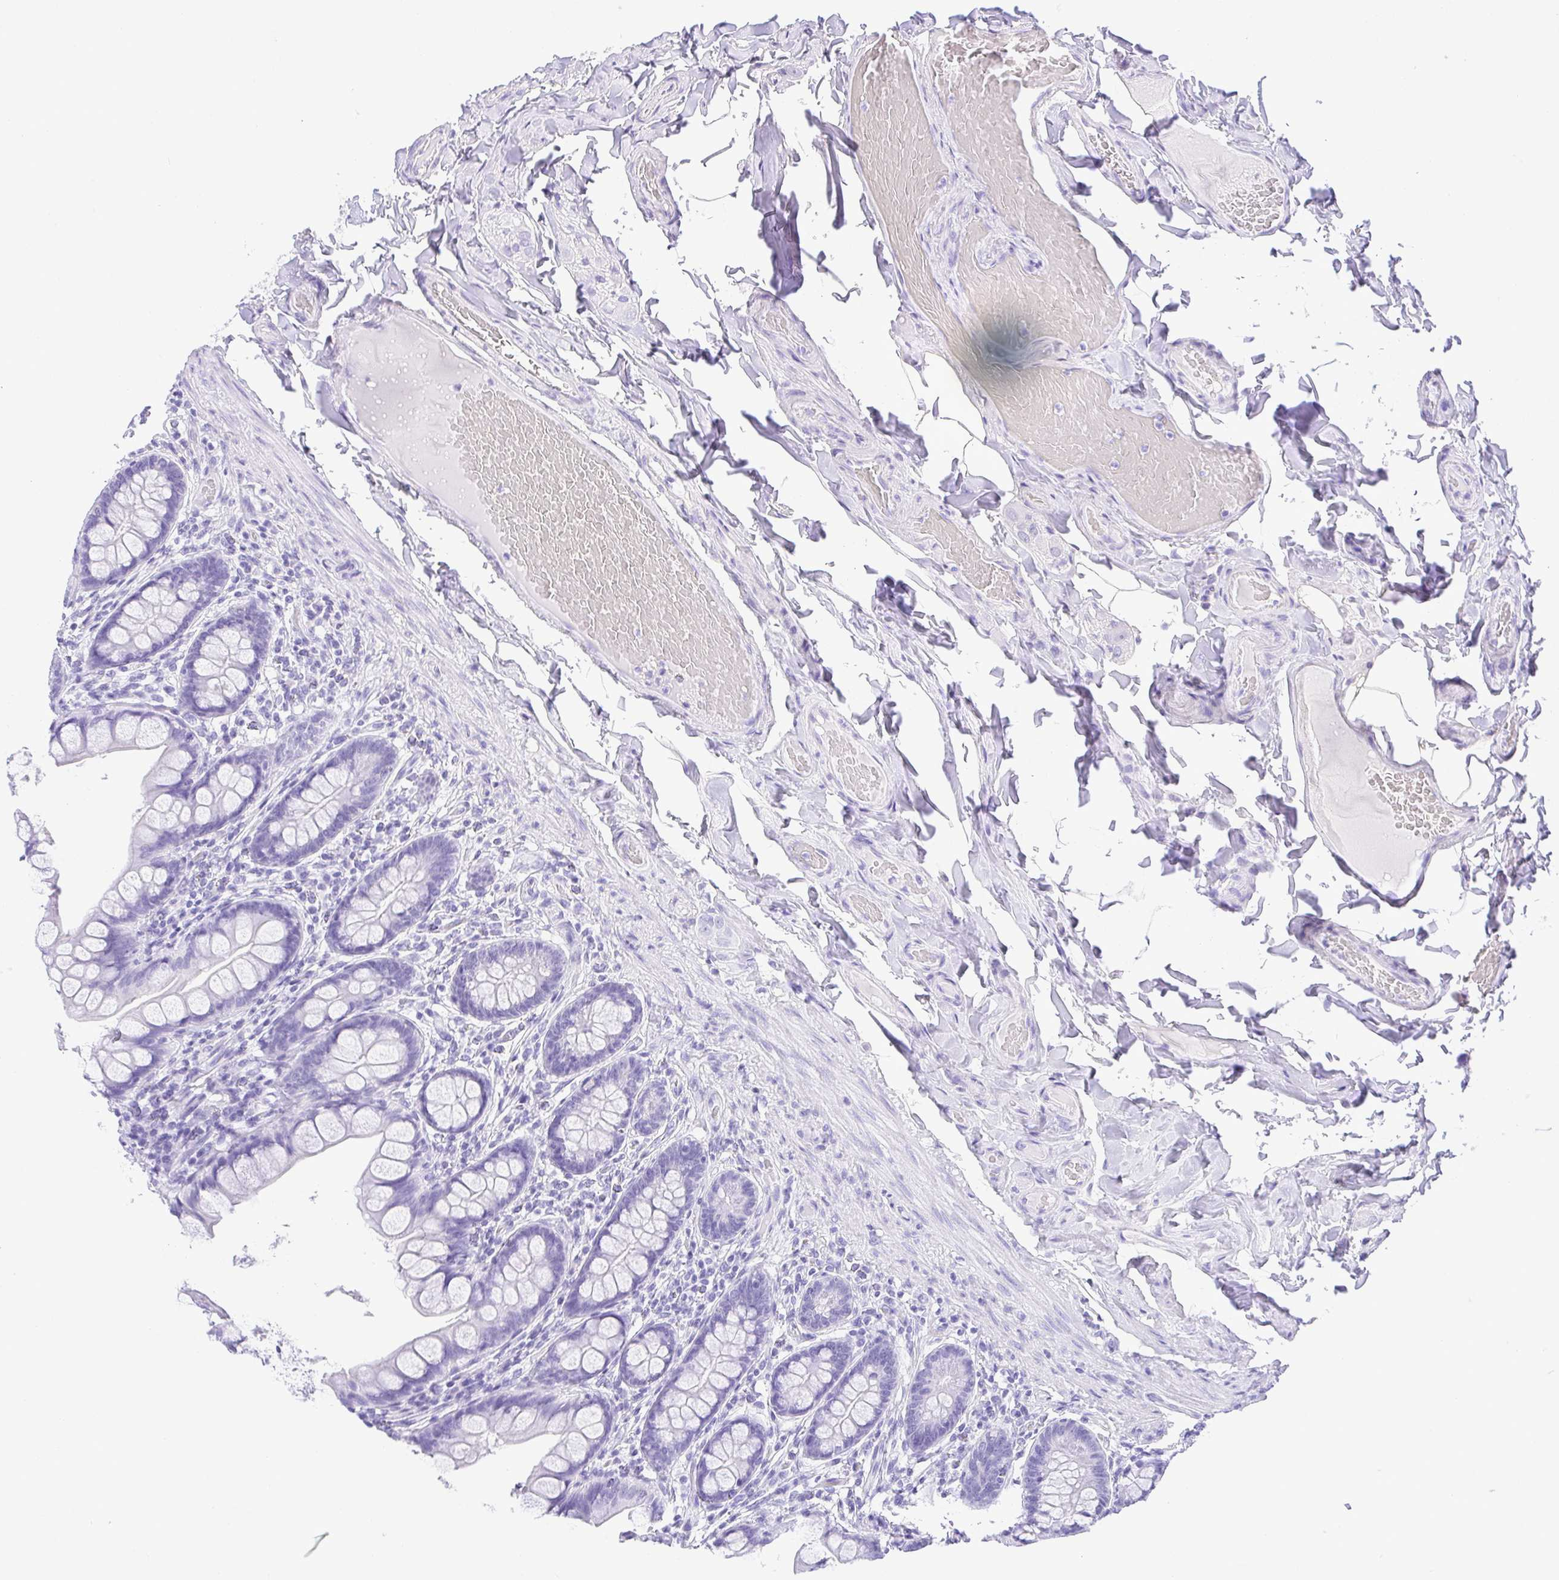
{"staining": {"intensity": "negative", "quantity": "none", "location": "none"}, "tissue": "small intestine", "cell_type": "Glandular cells", "image_type": "normal", "snomed": [{"axis": "morphology", "description": "Normal tissue, NOS"}, {"axis": "topography", "description": "Small intestine"}], "caption": "This photomicrograph is of unremarkable small intestine stained with IHC to label a protein in brown with the nuclei are counter-stained blue. There is no positivity in glandular cells.", "gene": "CDSN", "patient": {"sex": "male", "age": 70}}